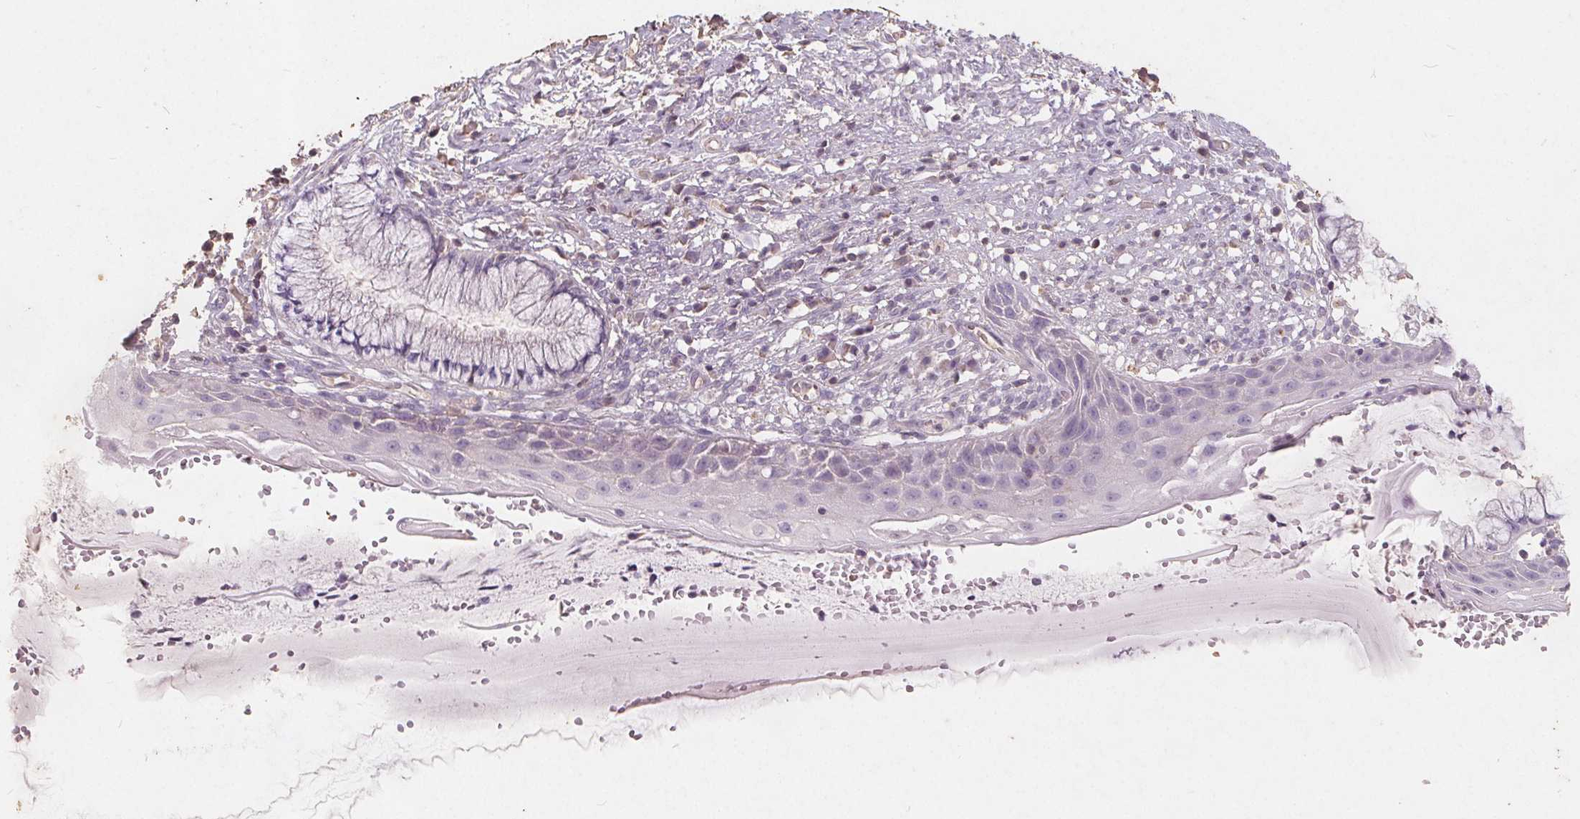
{"staining": {"intensity": "negative", "quantity": "none", "location": "none"}, "tissue": "cervix", "cell_type": "Glandular cells", "image_type": "normal", "snomed": [{"axis": "morphology", "description": "Normal tissue, NOS"}, {"axis": "topography", "description": "Cervix"}], "caption": "A high-resolution histopathology image shows immunohistochemistry (IHC) staining of unremarkable cervix, which exhibits no significant expression in glandular cells.", "gene": "C19orf84", "patient": {"sex": "female", "age": 37}}